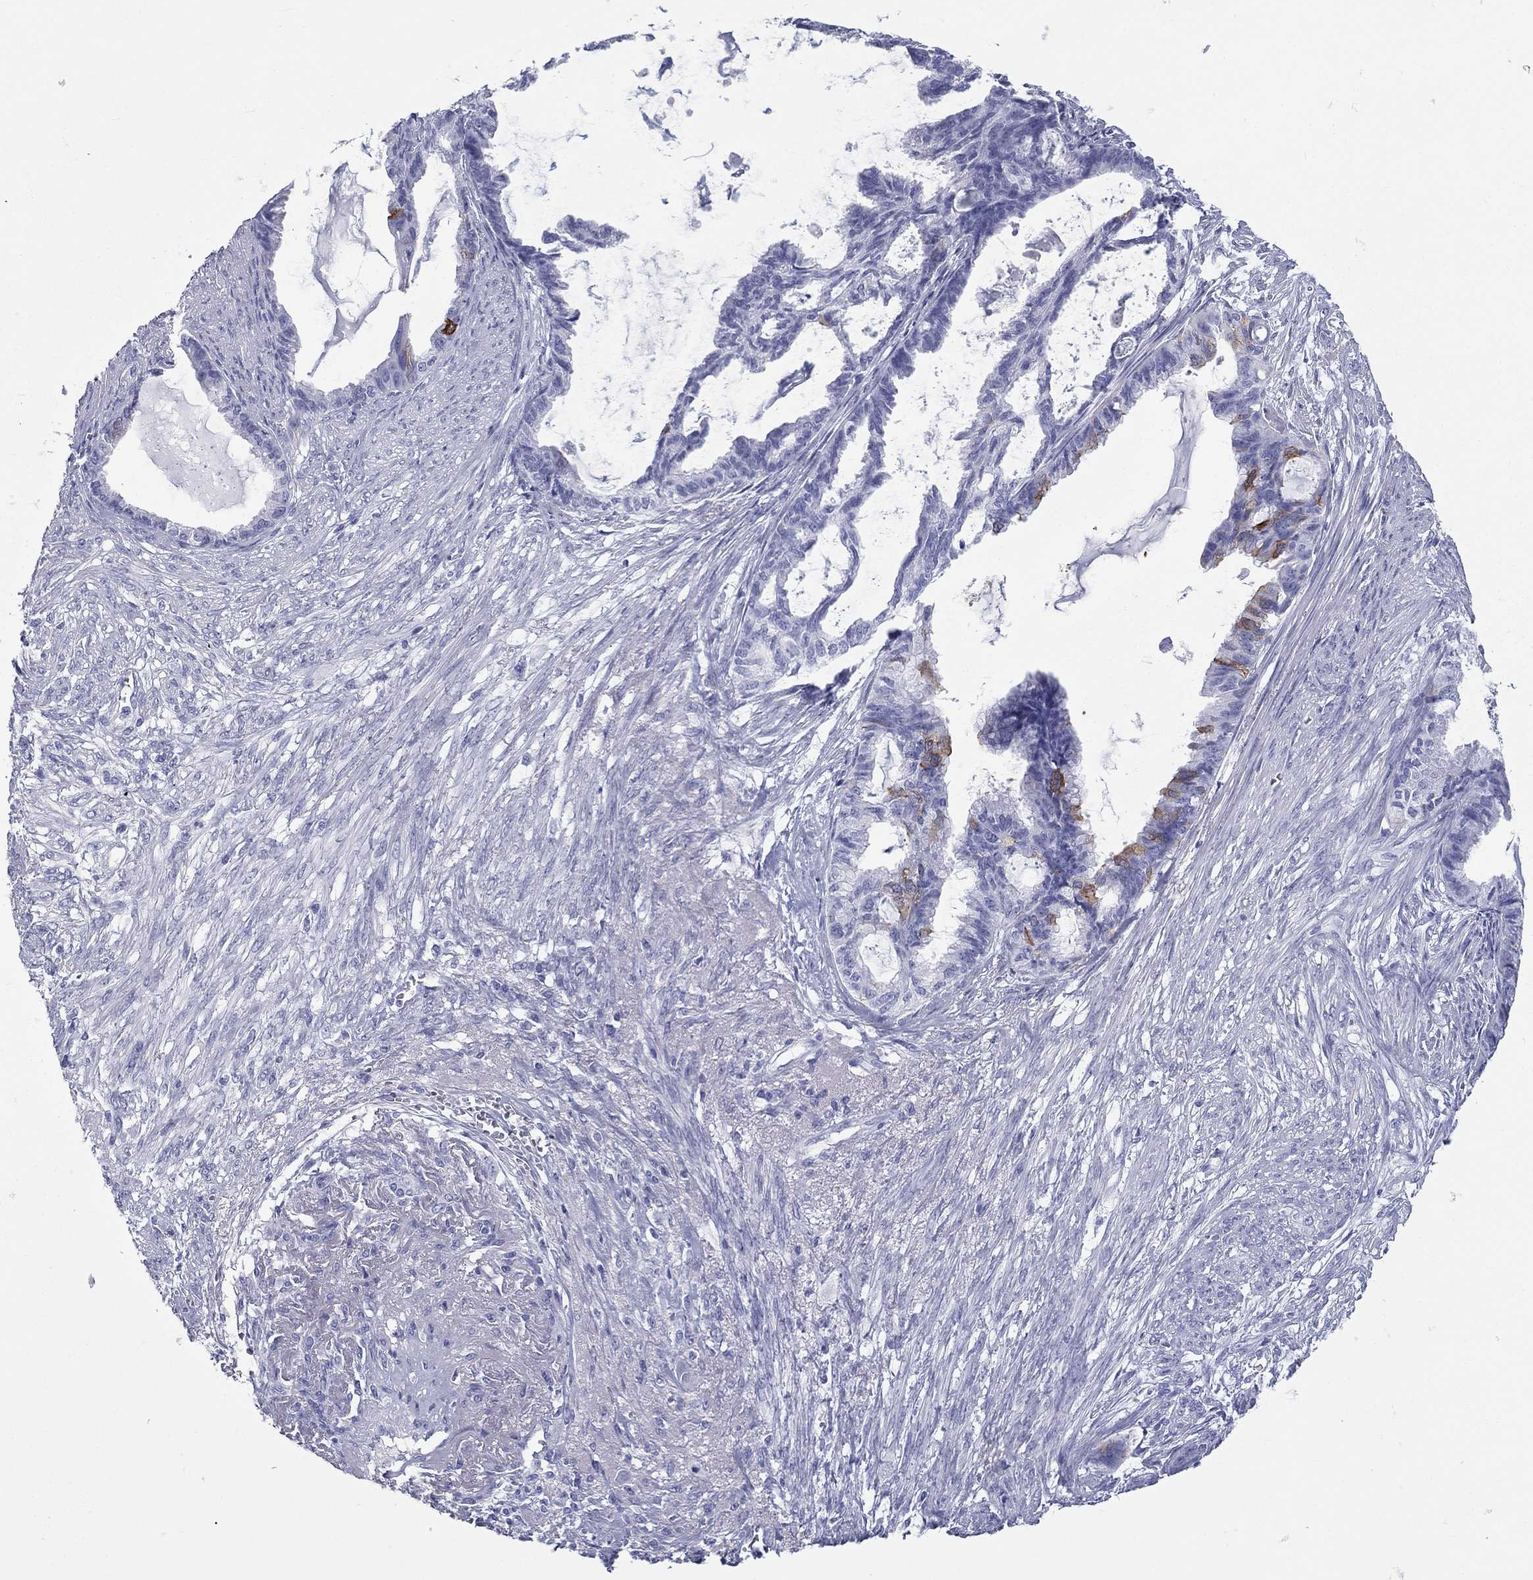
{"staining": {"intensity": "strong", "quantity": "<25%", "location": "cytoplasmic/membranous"}, "tissue": "endometrial cancer", "cell_type": "Tumor cells", "image_type": "cancer", "snomed": [{"axis": "morphology", "description": "Adenocarcinoma, NOS"}, {"axis": "topography", "description": "Endometrium"}], "caption": "Adenocarcinoma (endometrial) was stained to show a protein in brown. There is medium levels of strong cytoplasmic/membranous expression in approximately <25% of tumor cells.", "gene": "DNALI1", "patient": {"sex": "female", "age": 86}}